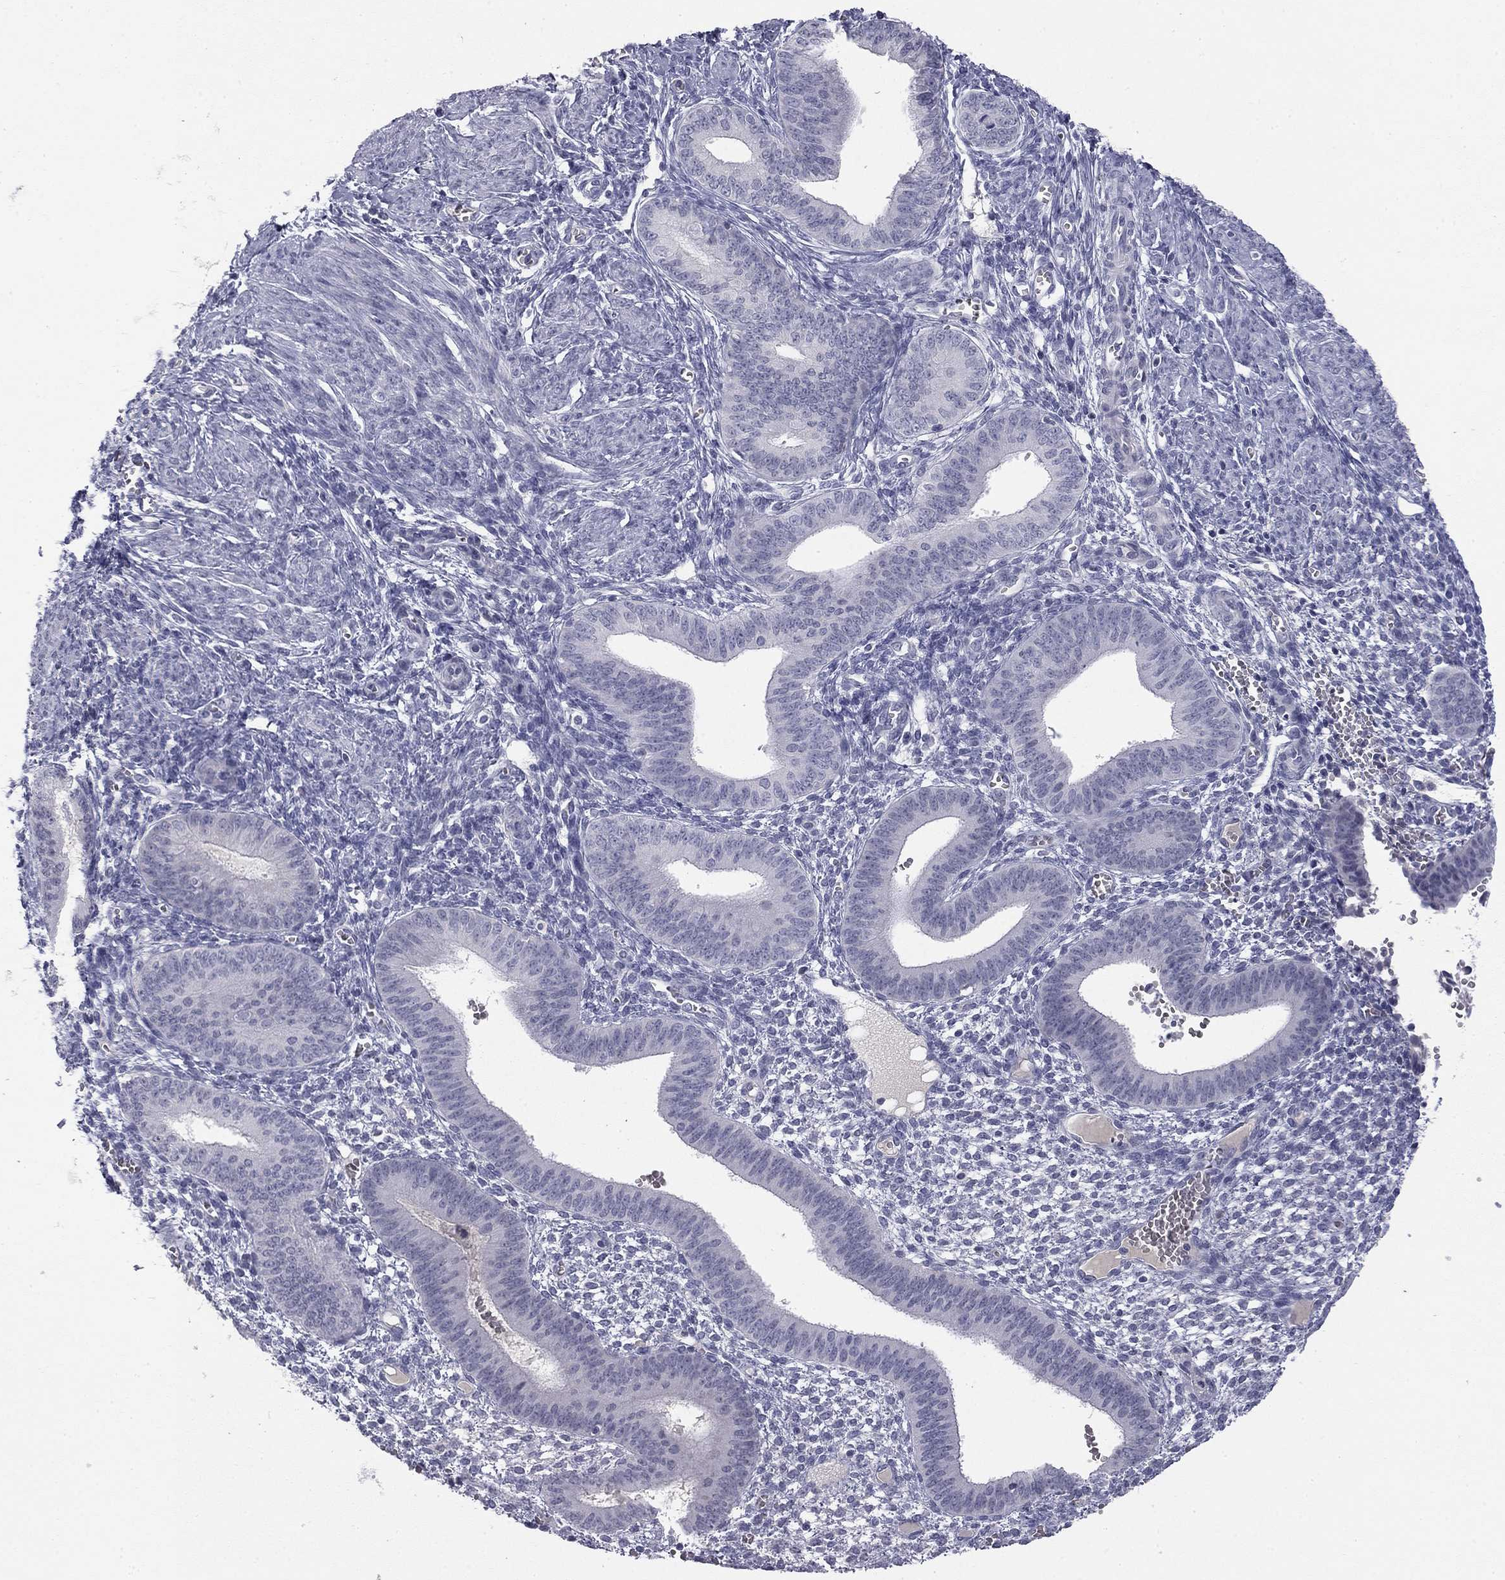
{"staining": {"intensity": "negative", "quantity": "none", "location": "none"}, "tissue": "endometrium", "cell_type": "Cells in endometrial stroma", "image_type": "normal", "snomed": [{"axis": "morphology", "description": "Normal tissue, NOS"}, {"axis": "topography", "description": "Endometrium"}], "caption": "Immunohistochemical staining of unremarkable human endometrium displays no significant staining in cells in endometrial stroma.", "gene": "TFAP2B", "patient": {"sex": "female", "age": 42}}